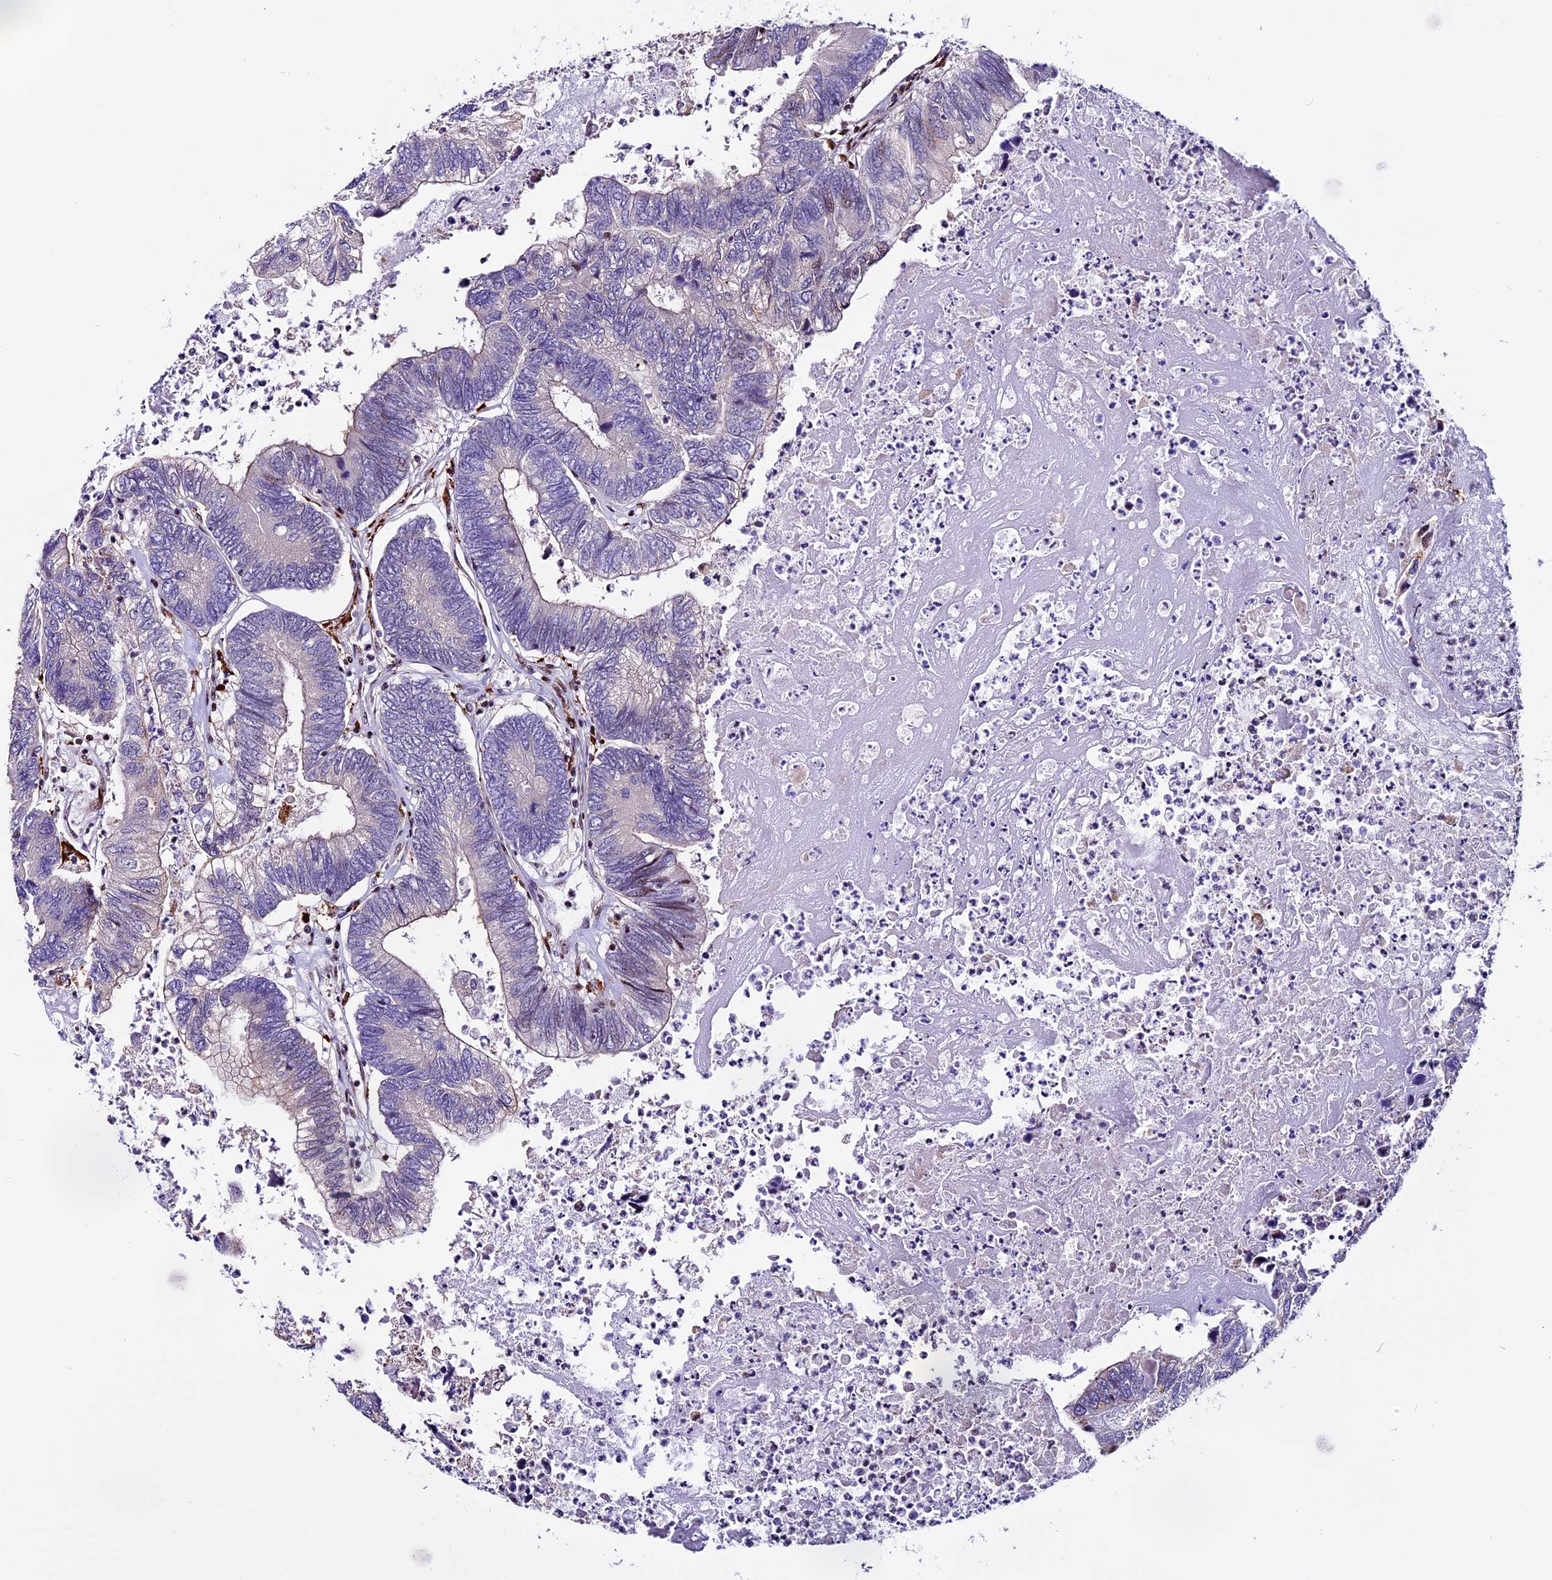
{"staining": {"intensity": "weak", "quantity": "<25%", "location": "nuclear"}, "tissue": "colorectal cancer", "cell_type": "Tumor cells", "image_type": "cancer", "snomed": [{"axis": "morphology", "description": "Adenocarcinoma, NOS"}, {"axis": "topography", "description": "Colon"}], "caption": "Tumor cells are negative for brown protein staining in colorectal cancer. (DAB (3,3'-diaminobenzidine) IHC with hematoxylin counter stain).", "gene": "RINL", "patient": {"sex": "female", "age": 67}}